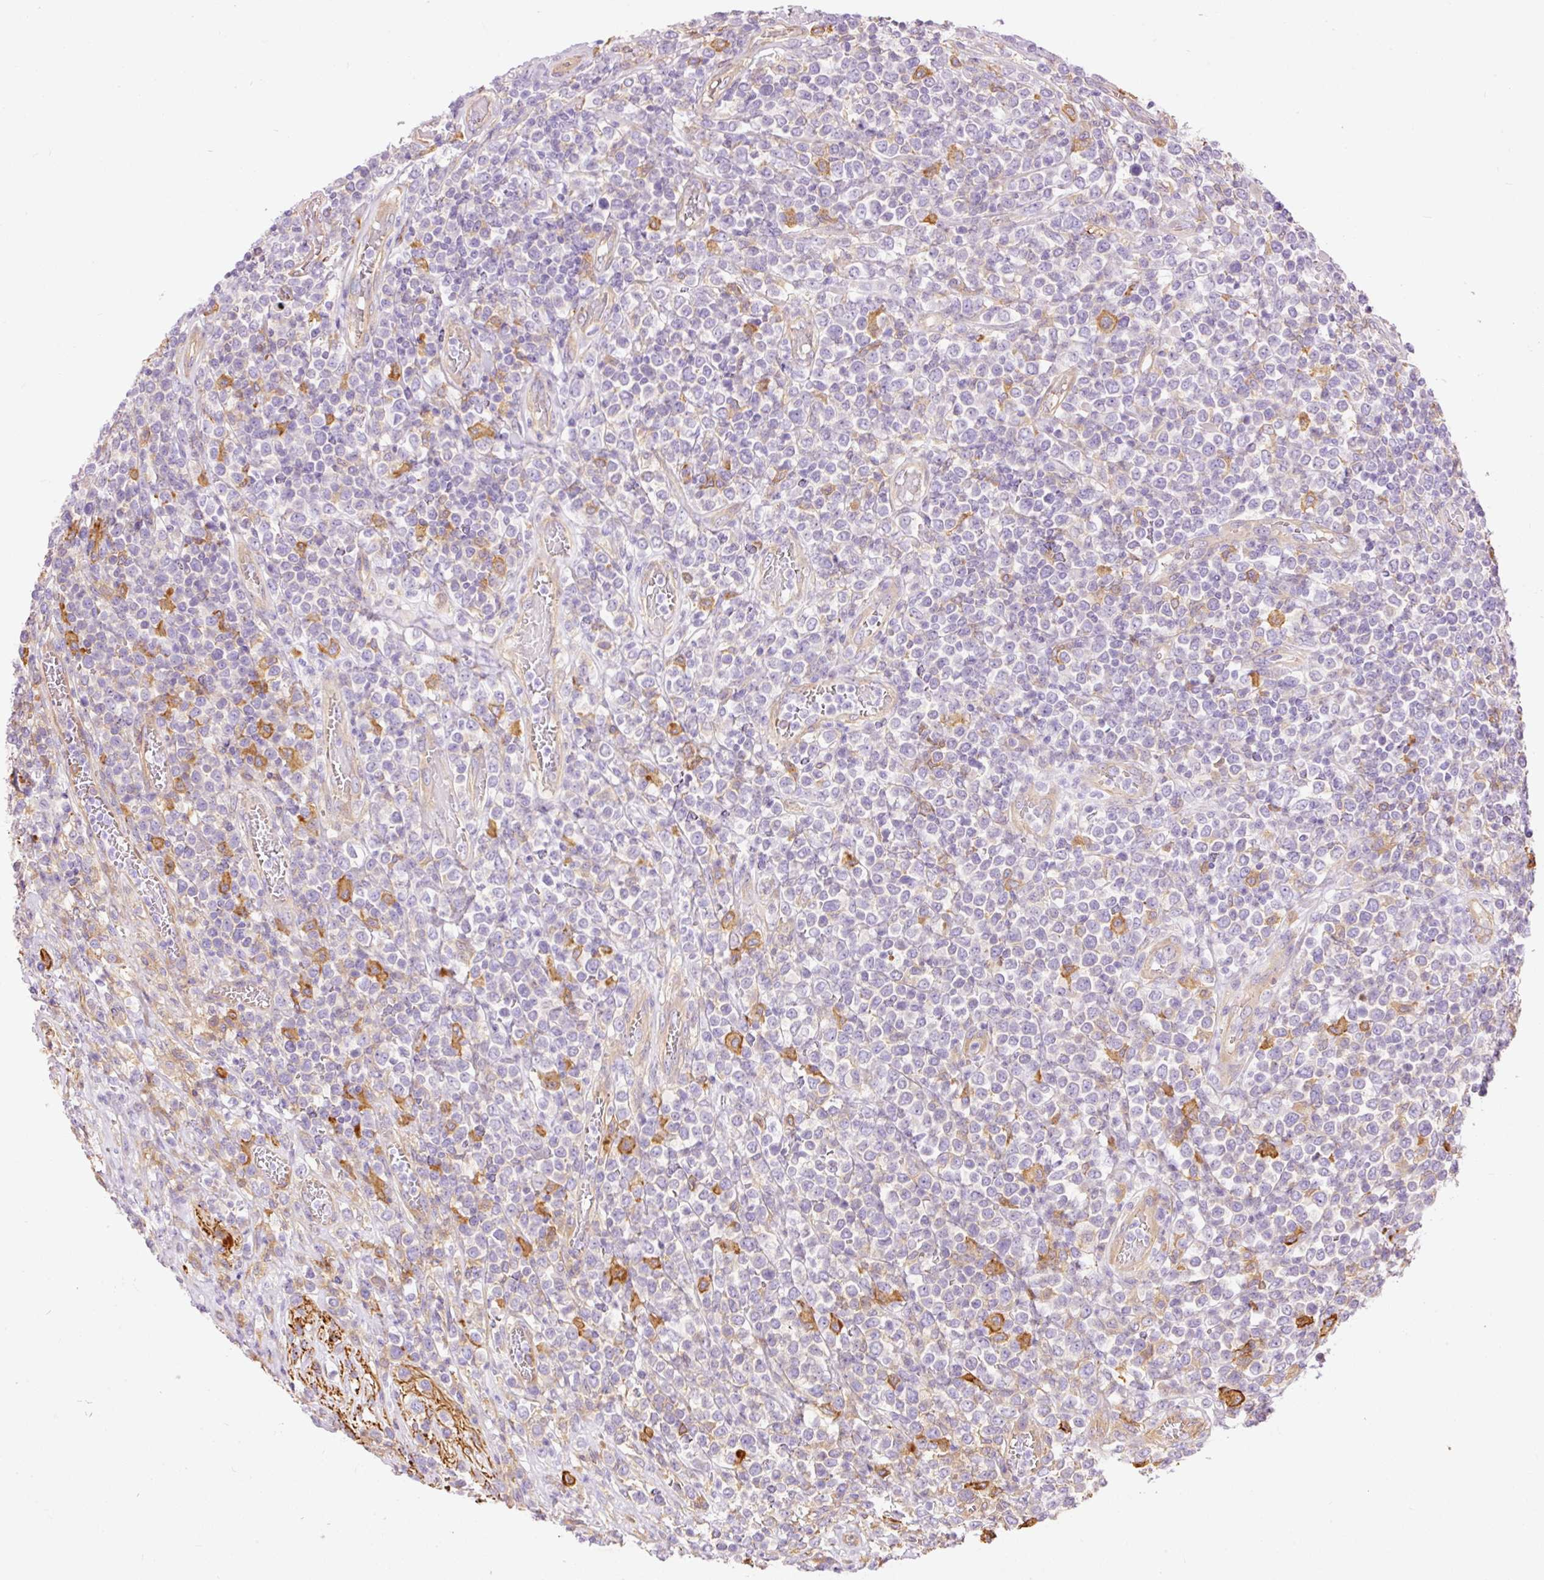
{"staining": {"intensity": "moderate", "quantity": "<25%", "location": "cytoplasmic/membranous"}, "tissue": "lymphoma", "cell_type": "Tumor cells", "image_type": "cancer", "snomed": [{"axis": "morphology", "description": "Malignant lymphoma, non-Hodgkin's type, High grade"}, {"axis": "topography", "description": "Soft tissue"}], "caption": "Moderate cytoplasmic/membranous staining for a protein is seen in approximately <25% of tumor cells of lymphoma using immunohistochemistry.", "gene": "IL10RB", "patient": {"sex": "female", "age": 56}}